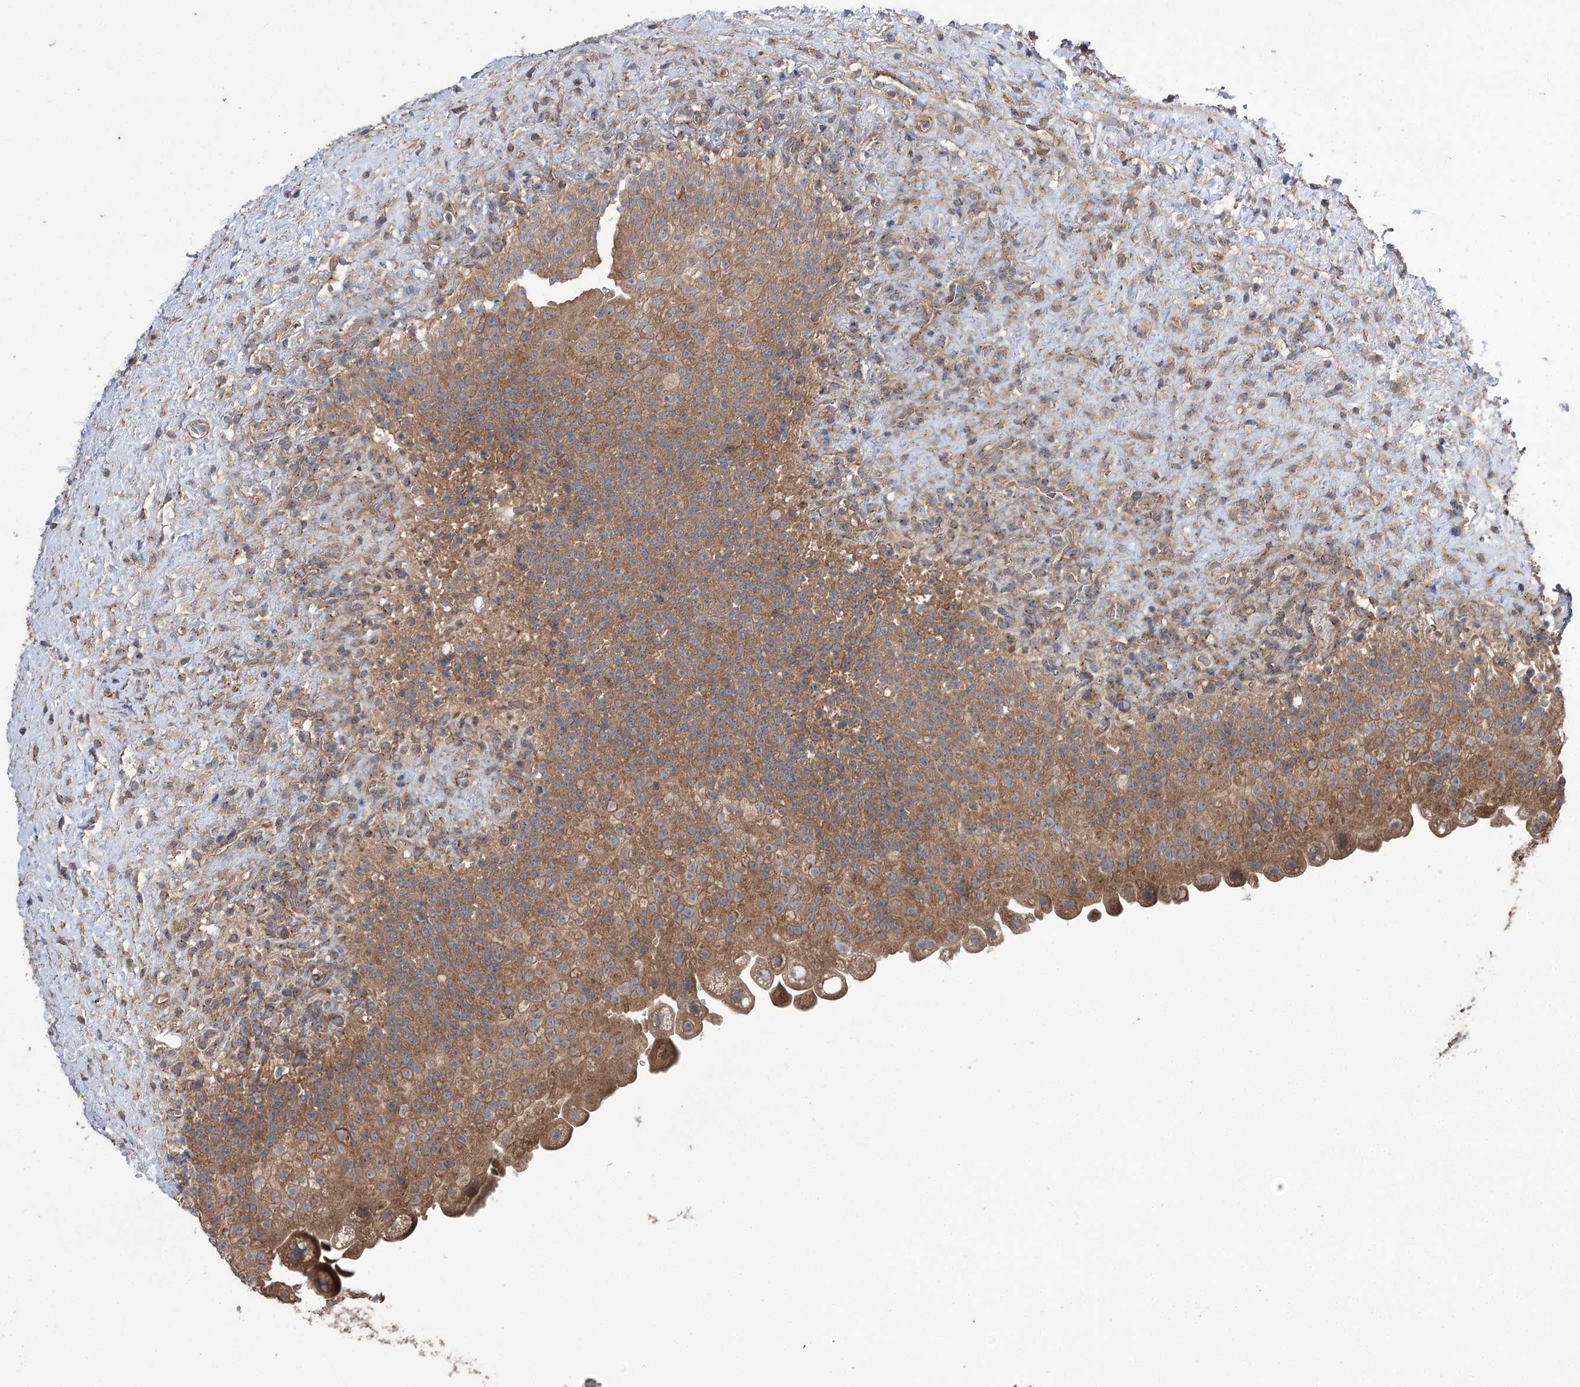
{"staining": {"intensity": "moderate", "quantity": ">75%", "location": "cytoplasmic/membranous"}, "tissue": "urinary bladder", "cell_type": "Urothelial cells", "image_type": "normal", "snomed": [{"axis": "morphology", "description": "Normal tissue, NOS"}, {"axis": "topography", "description": "Urinary bladder"}], "caption": "An immunohistochemistry (IHC) histopathology image of benign tissue is shown. Protein staining in brown labels moderate cytoplasmic/membranous positivity in urinary bladder within urothelial cells. (DAB (3,3'-diaminobenzidine) IHC with brightfield microscopy, high magnification).", "gene": "PRSS53", "patient": {"sex": "female", "age": 27}}